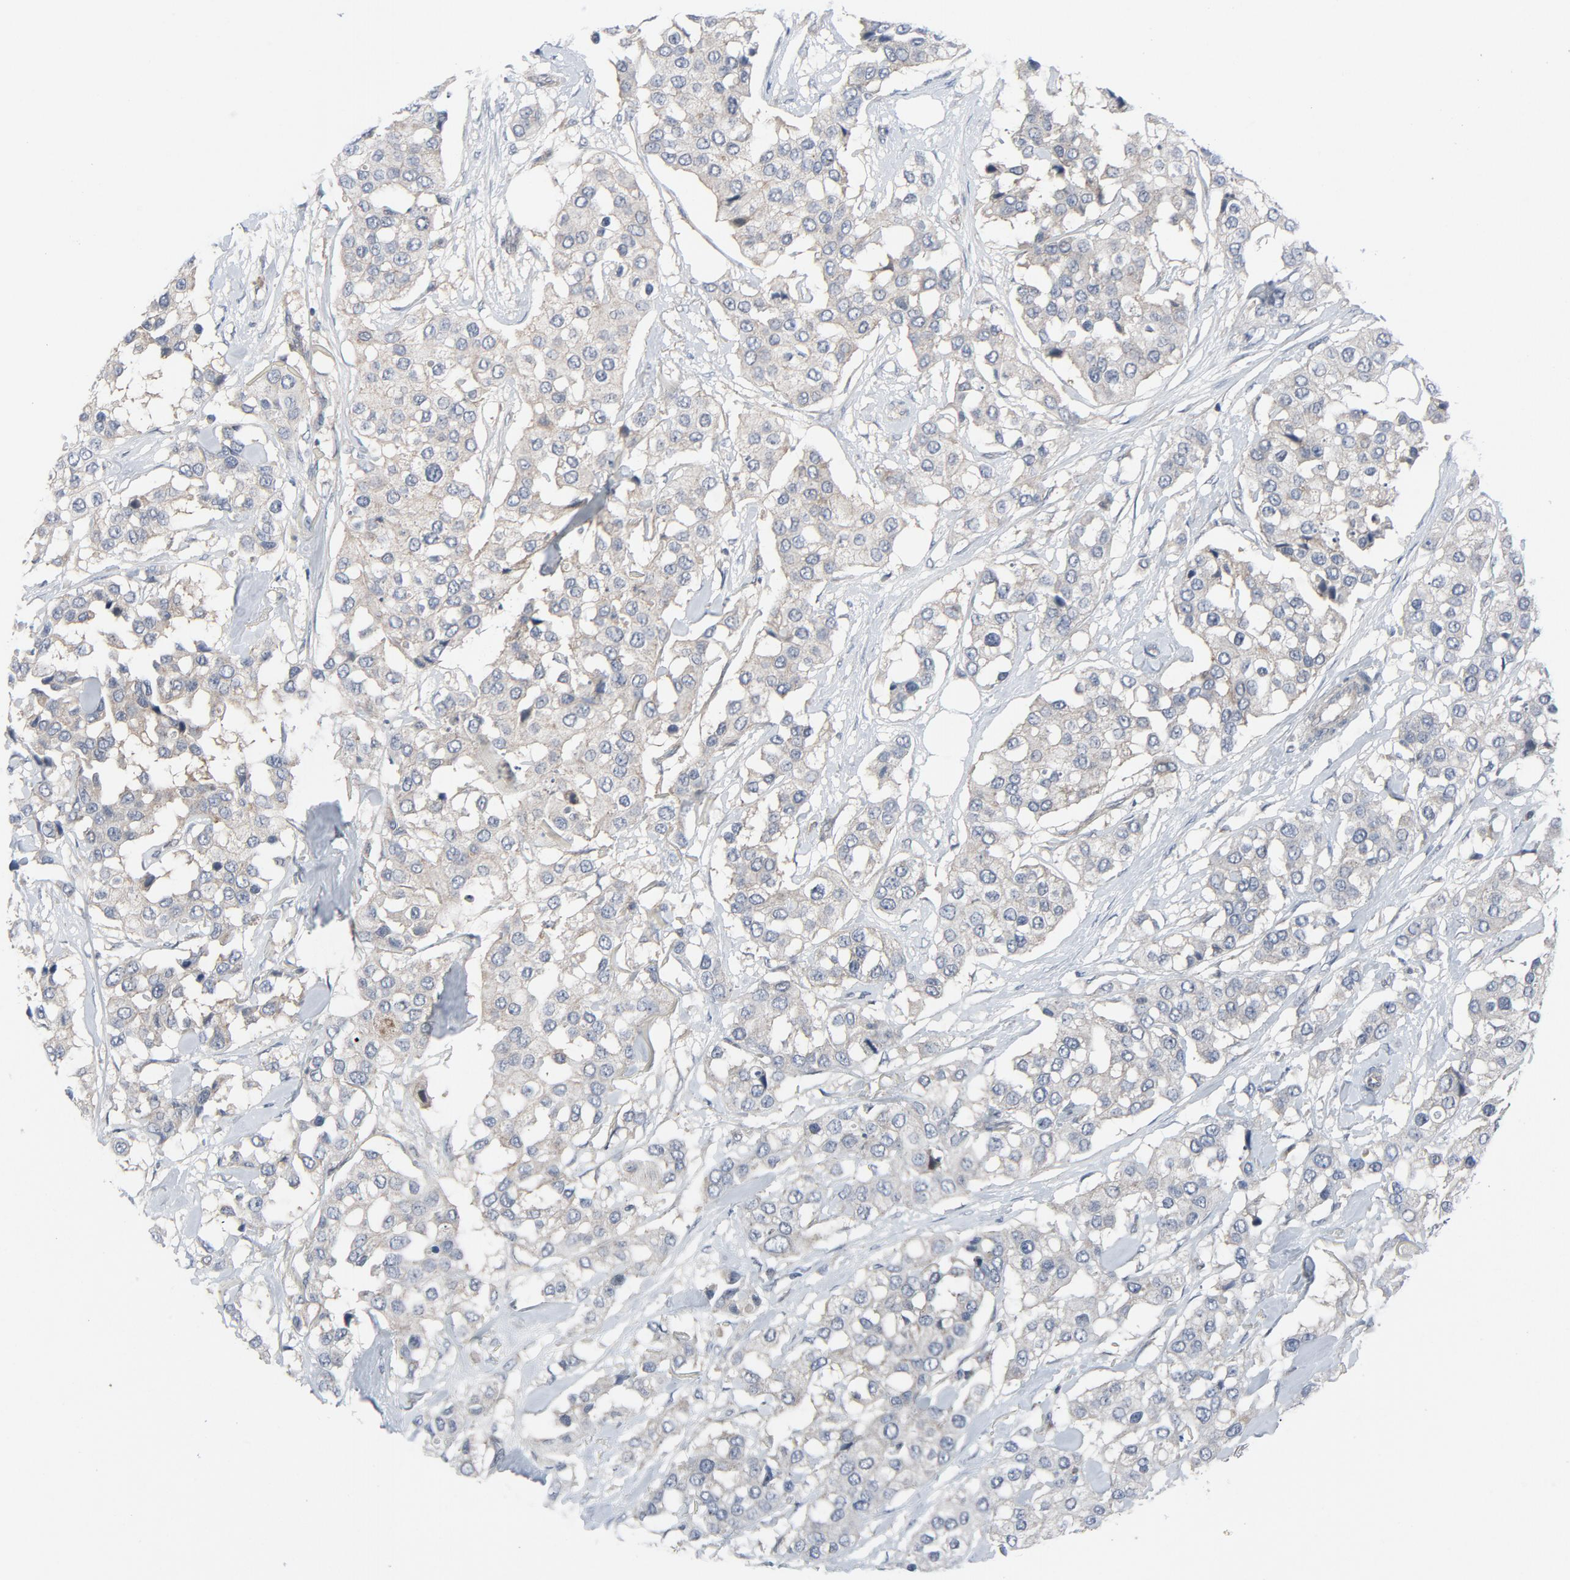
{"staining": {"intensity": "weak", "quantity": ">75%", "location": "cytoplasmic/membranous"}, "tissue": "breast cancer", "cell_type": "Tumor cells", "image_type": "cancer", "snomed": [{"axis": "morphology", "description": "Duct carcinoma"}, {"axis": "topography", "description": "Breast"}], "caption": "Weak cytoplasmic/membranous protein expression is identified in about >75% of tumor cells in breast invasive ductal carcinoma.", "gene": "TSG101", "patient": {"sex": "female", "age": 80}}